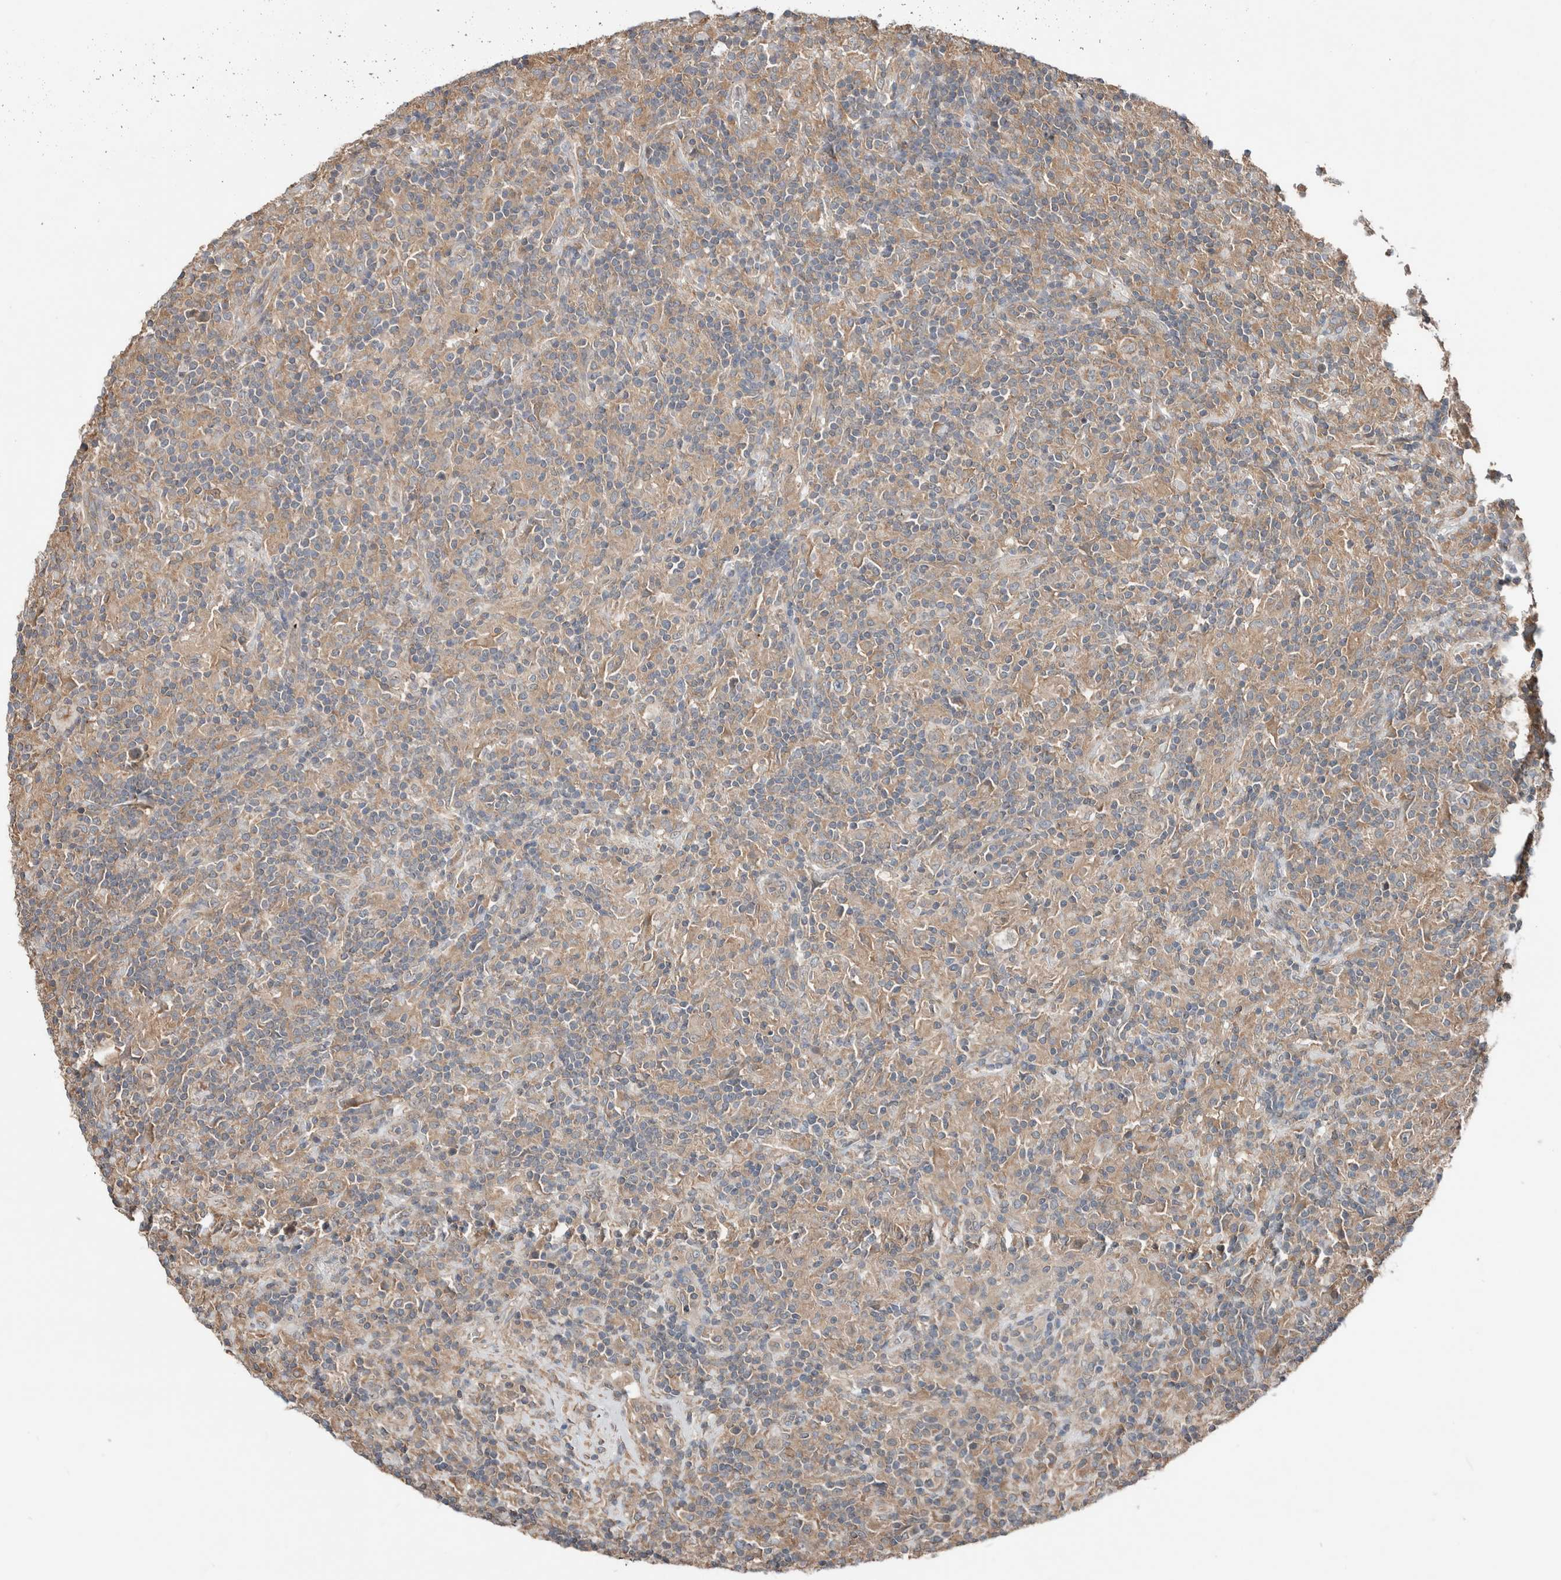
{"staining": {"intensity": "weak", "quantity": "25%-75%", "location": "cytoplasmic/membranous"}, "tissue": "lymphoma", "cell_type": "Tumor cells", "image_type": "cancer", "snomed": [{"axis": "morphology", "description": "Hodgkin's disease, NOS"}, {"axis": "topography", "description": "Lymph node"}], "caption": "Immunohistochemistry image of lymphoma stained for a protein (brown), which displays low levels of weak cytoplasmic/membranous expression in approximately 25%-75% of tumor cells.", "gene": "KLK14", "patient": {"sex": "male", "age": 70}}